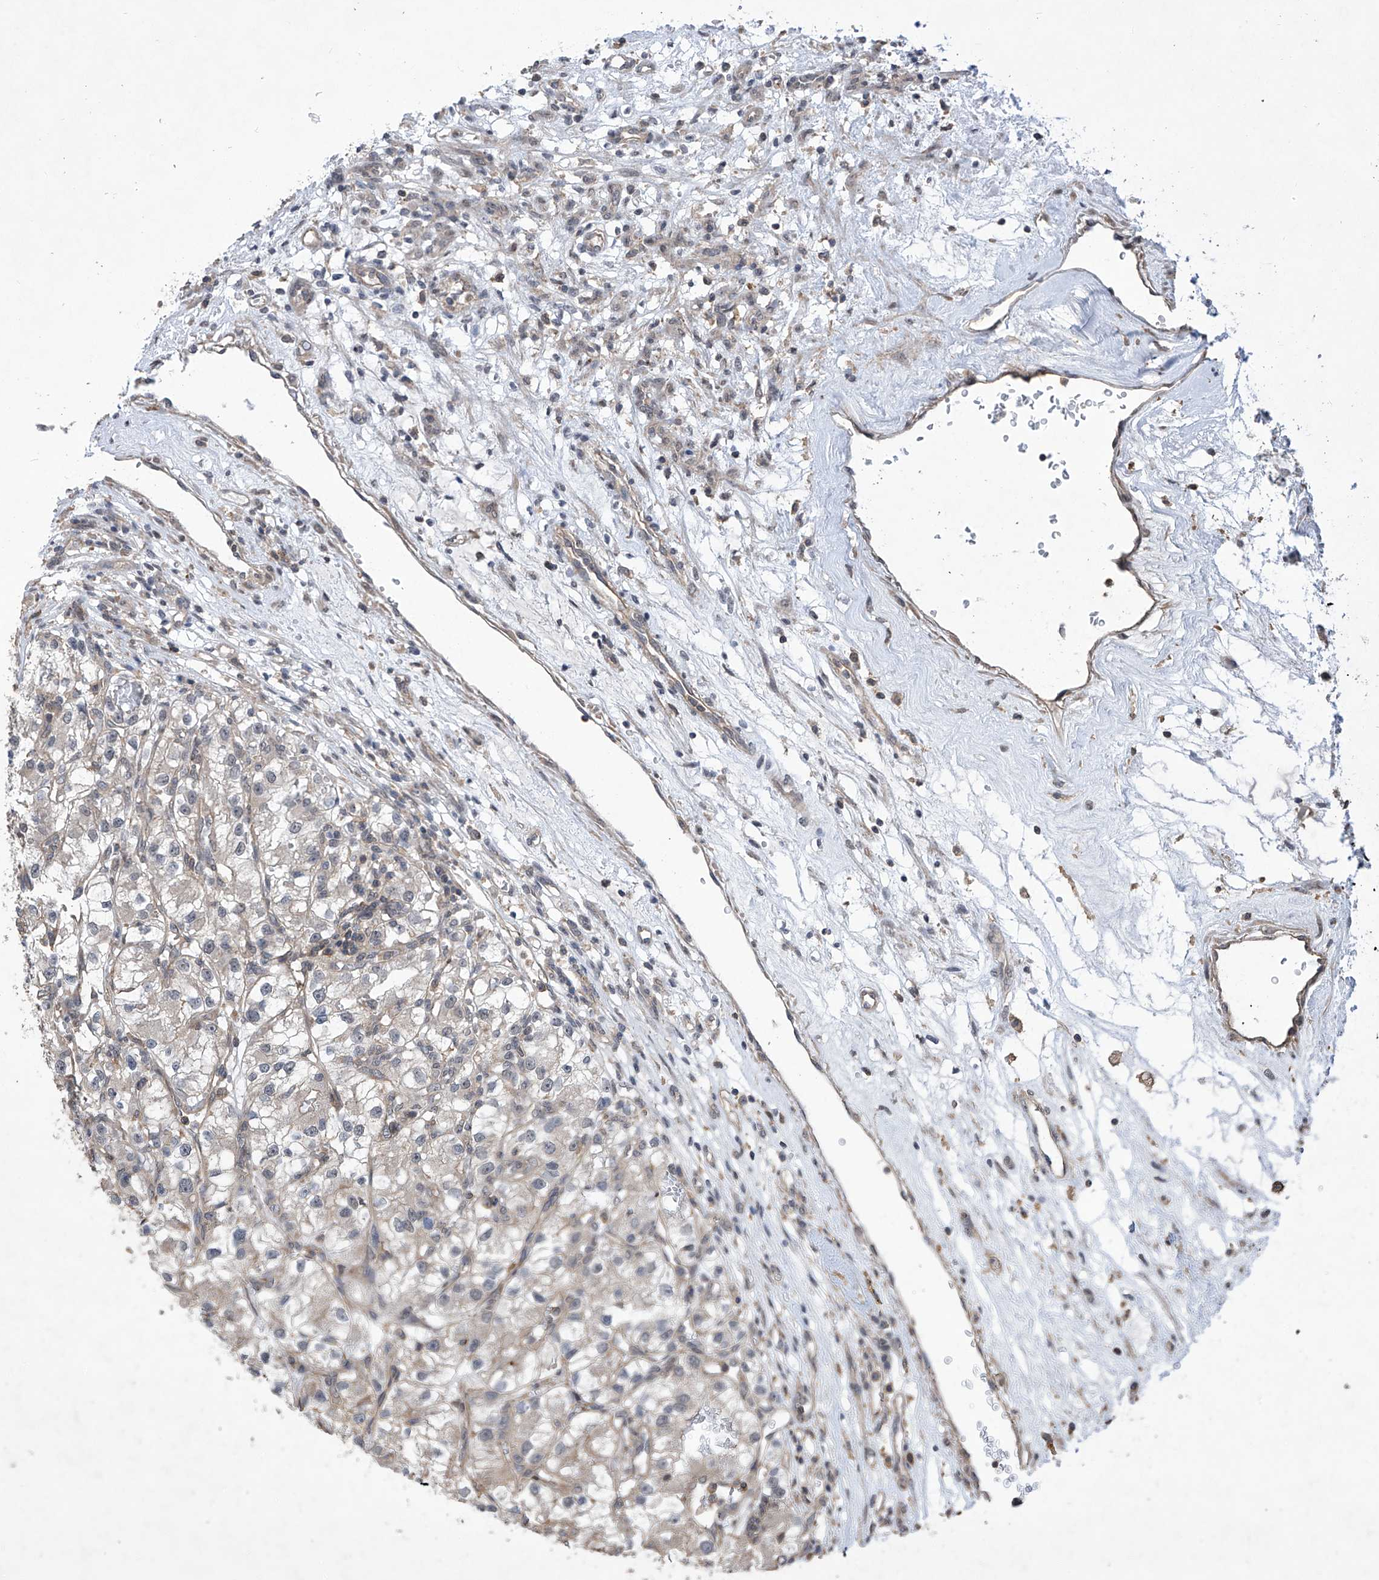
{"staining": {"intensity": "weak", "quantity": "<25%", "location": "cytoplasmic/membranous"}, "tissue": "renal cancer", "cell_type": "Tumor cells", "image_type": "cancer", "snomed": [{"axis": "morphology", "description": "Adenocarcinoma, NOS"}, {"axis": "topography", "description": "Kidney"}], "caption": "Micrograph shows no protein staining in tumor cells of renal cancer (adenocarcinoma) tissue. Brightfield microscopy of immunohistochemistry stained with DAB (3,3'-diaminobenzidine) (brown) and hematoxylin (blue), captured at high magnification.", "gene": "KIFC2", "patient": {"sex": "female", "age": 57}}